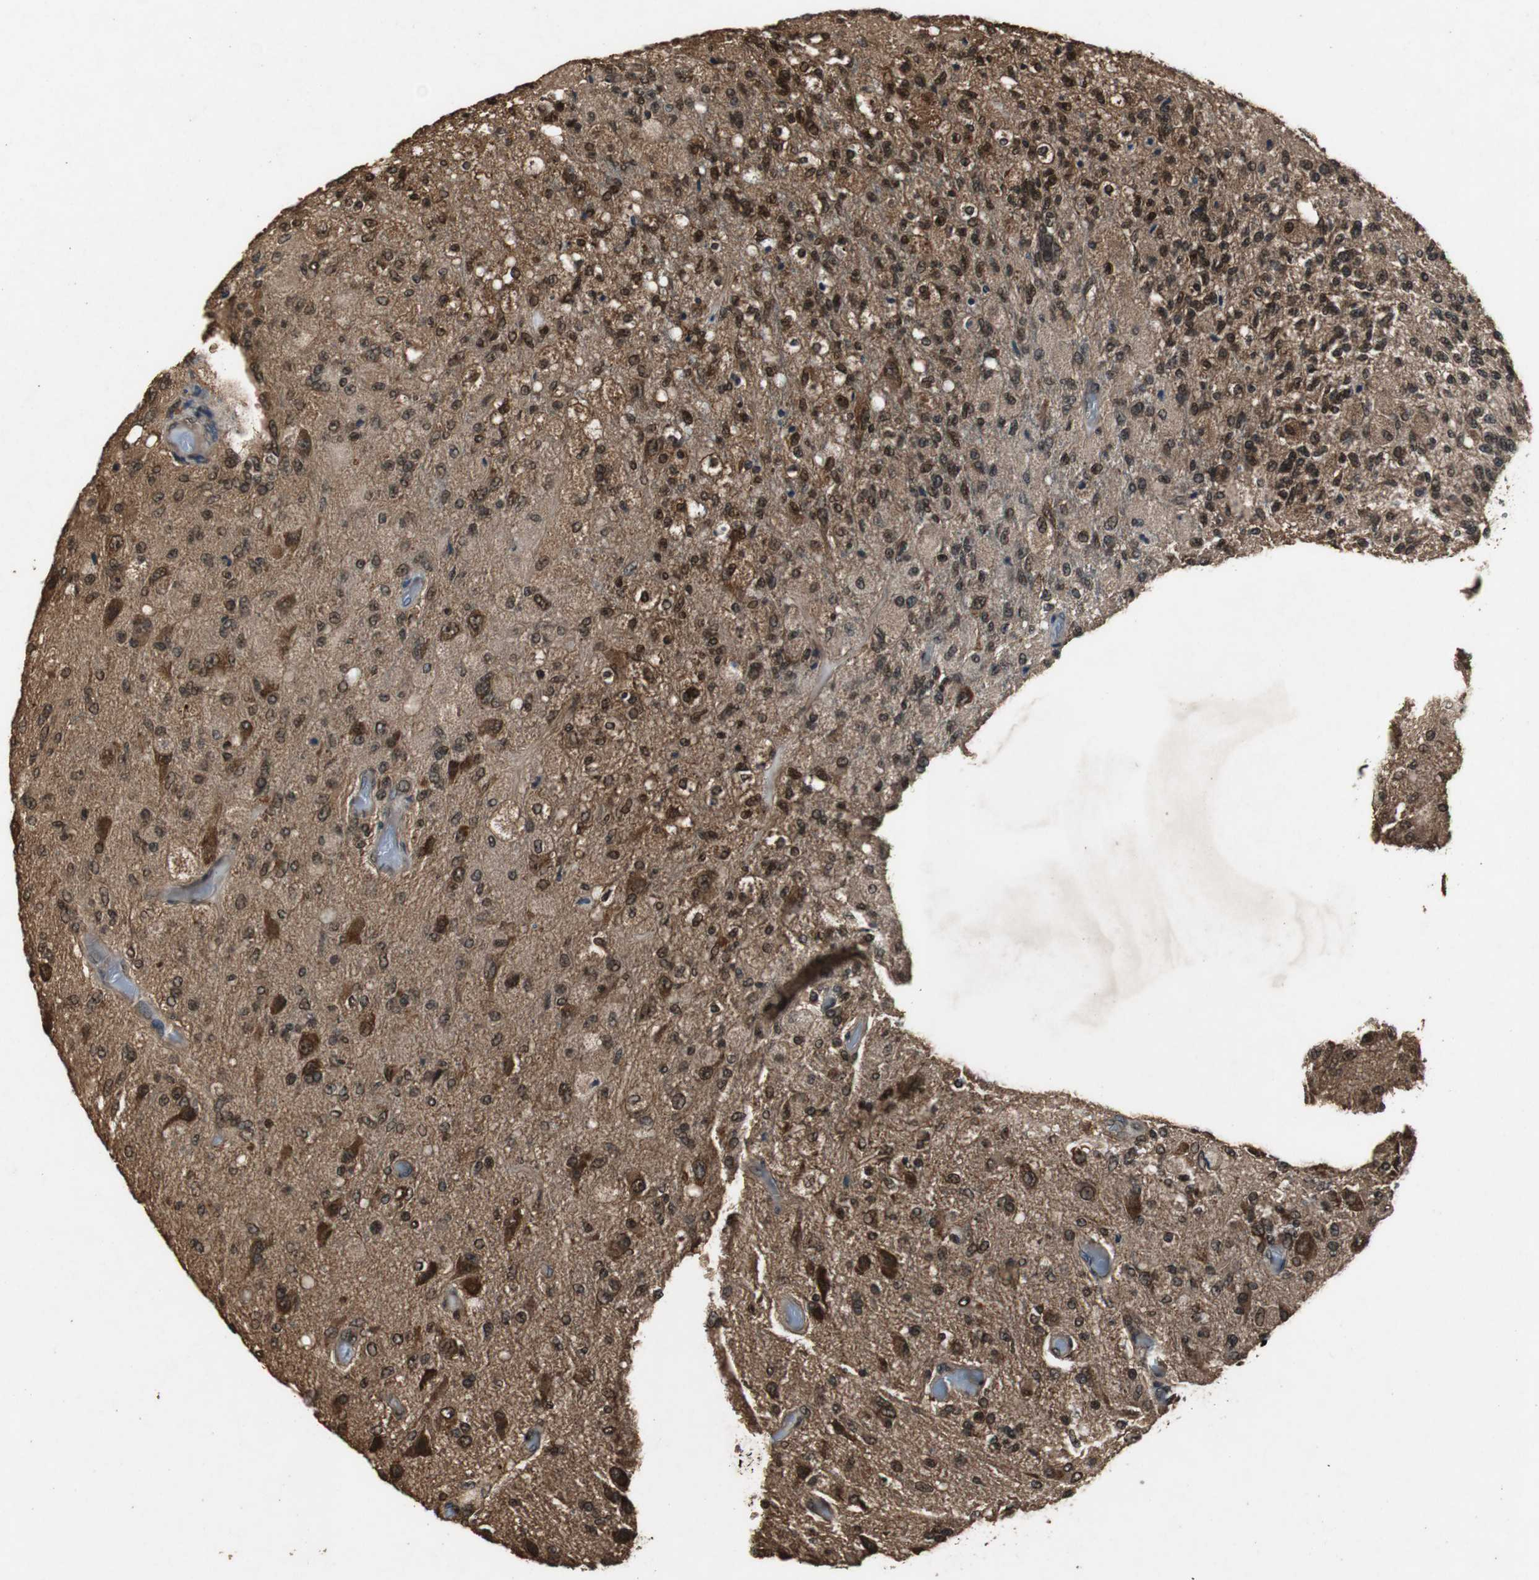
{"staining": {"intensity": "strong", "quantity": ">75%", "location": "cytoplasmic/membranous,nuclear"}, "tissue": "glioma", "cell_type": "Tumor cells", "image_type": "cancer", "snomed": [{"axis": "morphology", "description": "Normal tissue, NOS"}, {"axis": "morphology", "description": "Glioma, malignant, High grade"}, {"axis": "topography", "description": "Cerebral cortex"}], "caption": "Immunohistochemical staining of human malignant glioma (high-grade) displays strong cytoplasmic/membranous and nuclear protein positivity in about >75% of tumor cells.", "gene": "ZNF18", "patient": {"sex": "male", "age": 77}}